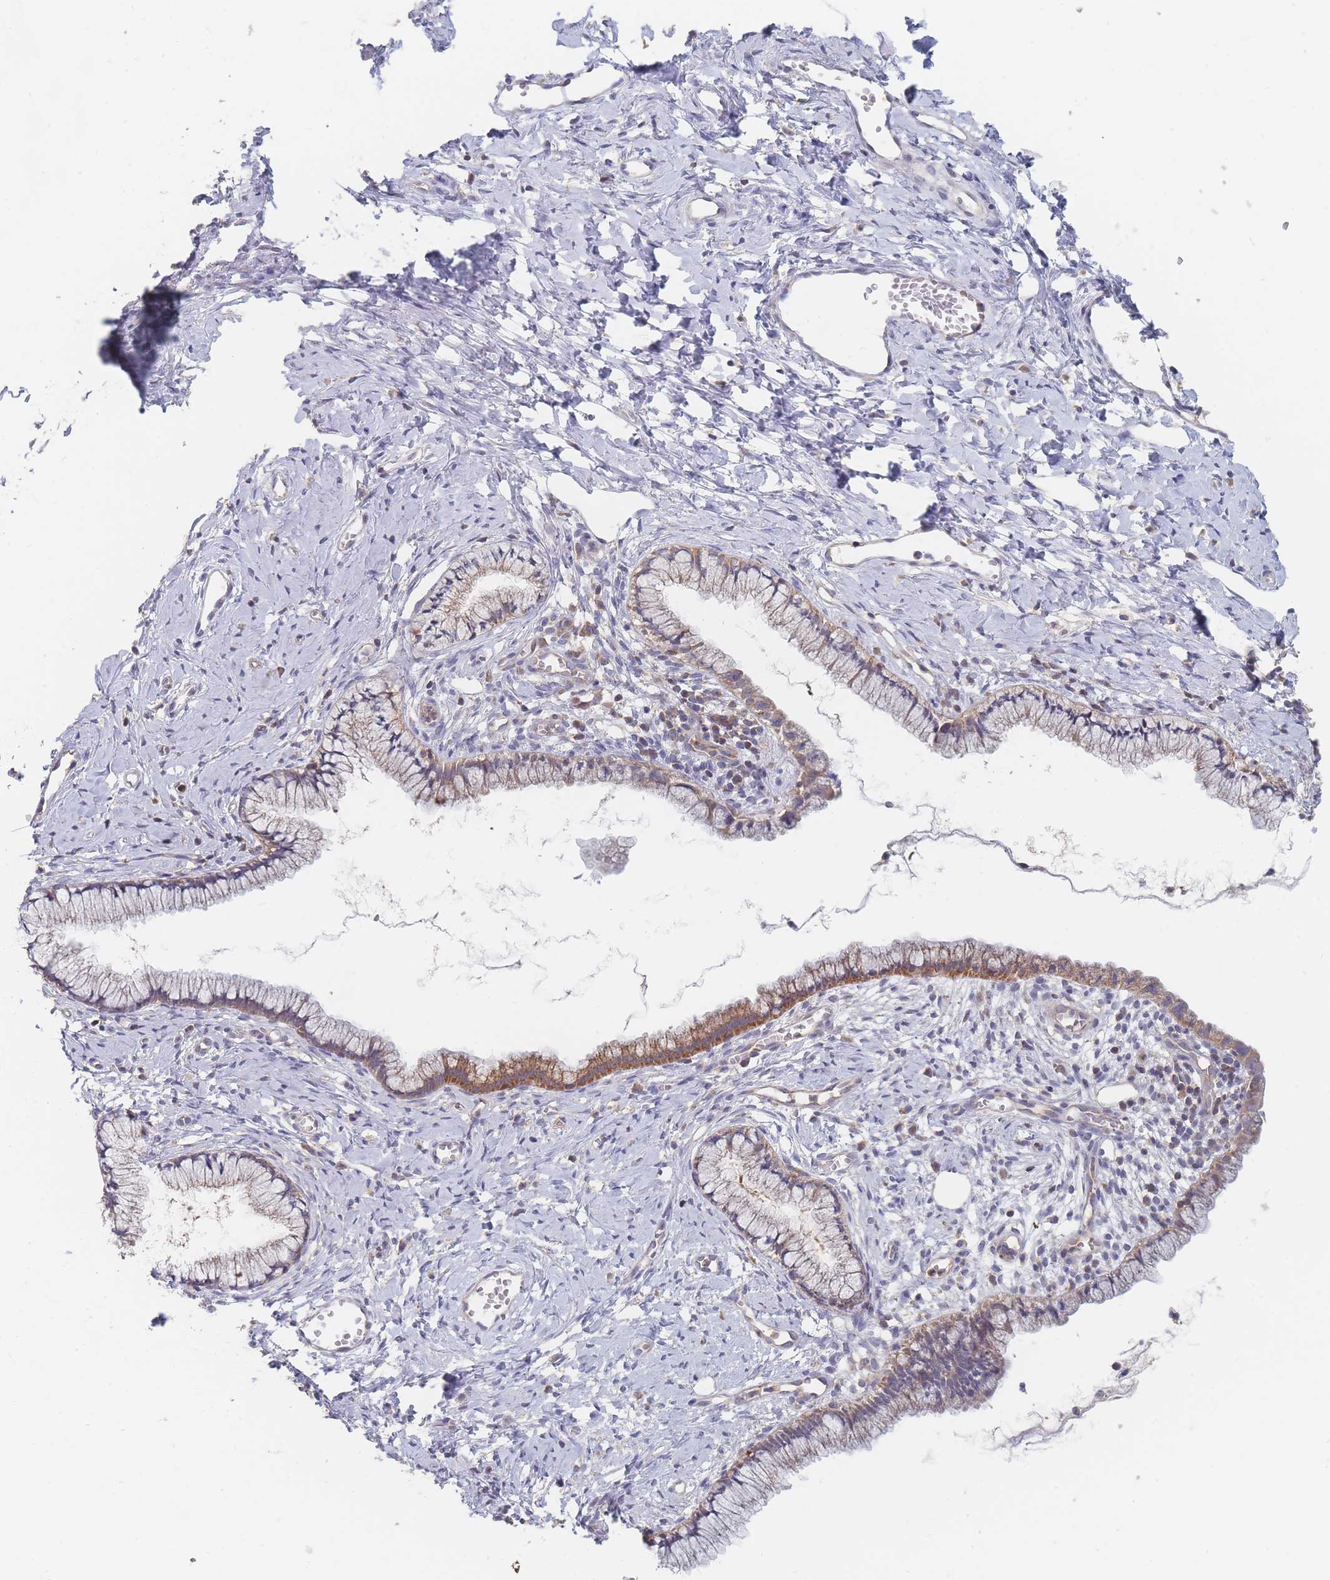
{"staining": {"intensity": "moderate", "quantity": "25%-75%", "location": "cytoplasmic/membranous"}, "tissue": "cervix", "cell_type": "Glandular cells", "image_type": "normal", "snomed": [{"axis": "morphology", "description": "Normal tissue, NOS"}, {"axis": "topography", "description": "Cervix"}], "caption": "Benign cervix was stained to show a protein in brown. There is medium levels of moderate cytoplasmic/membranous staining in about 25%-75% of glandular cells.", "gene": "PPP6C", "patient": {"sex": "female", "age": 40}}